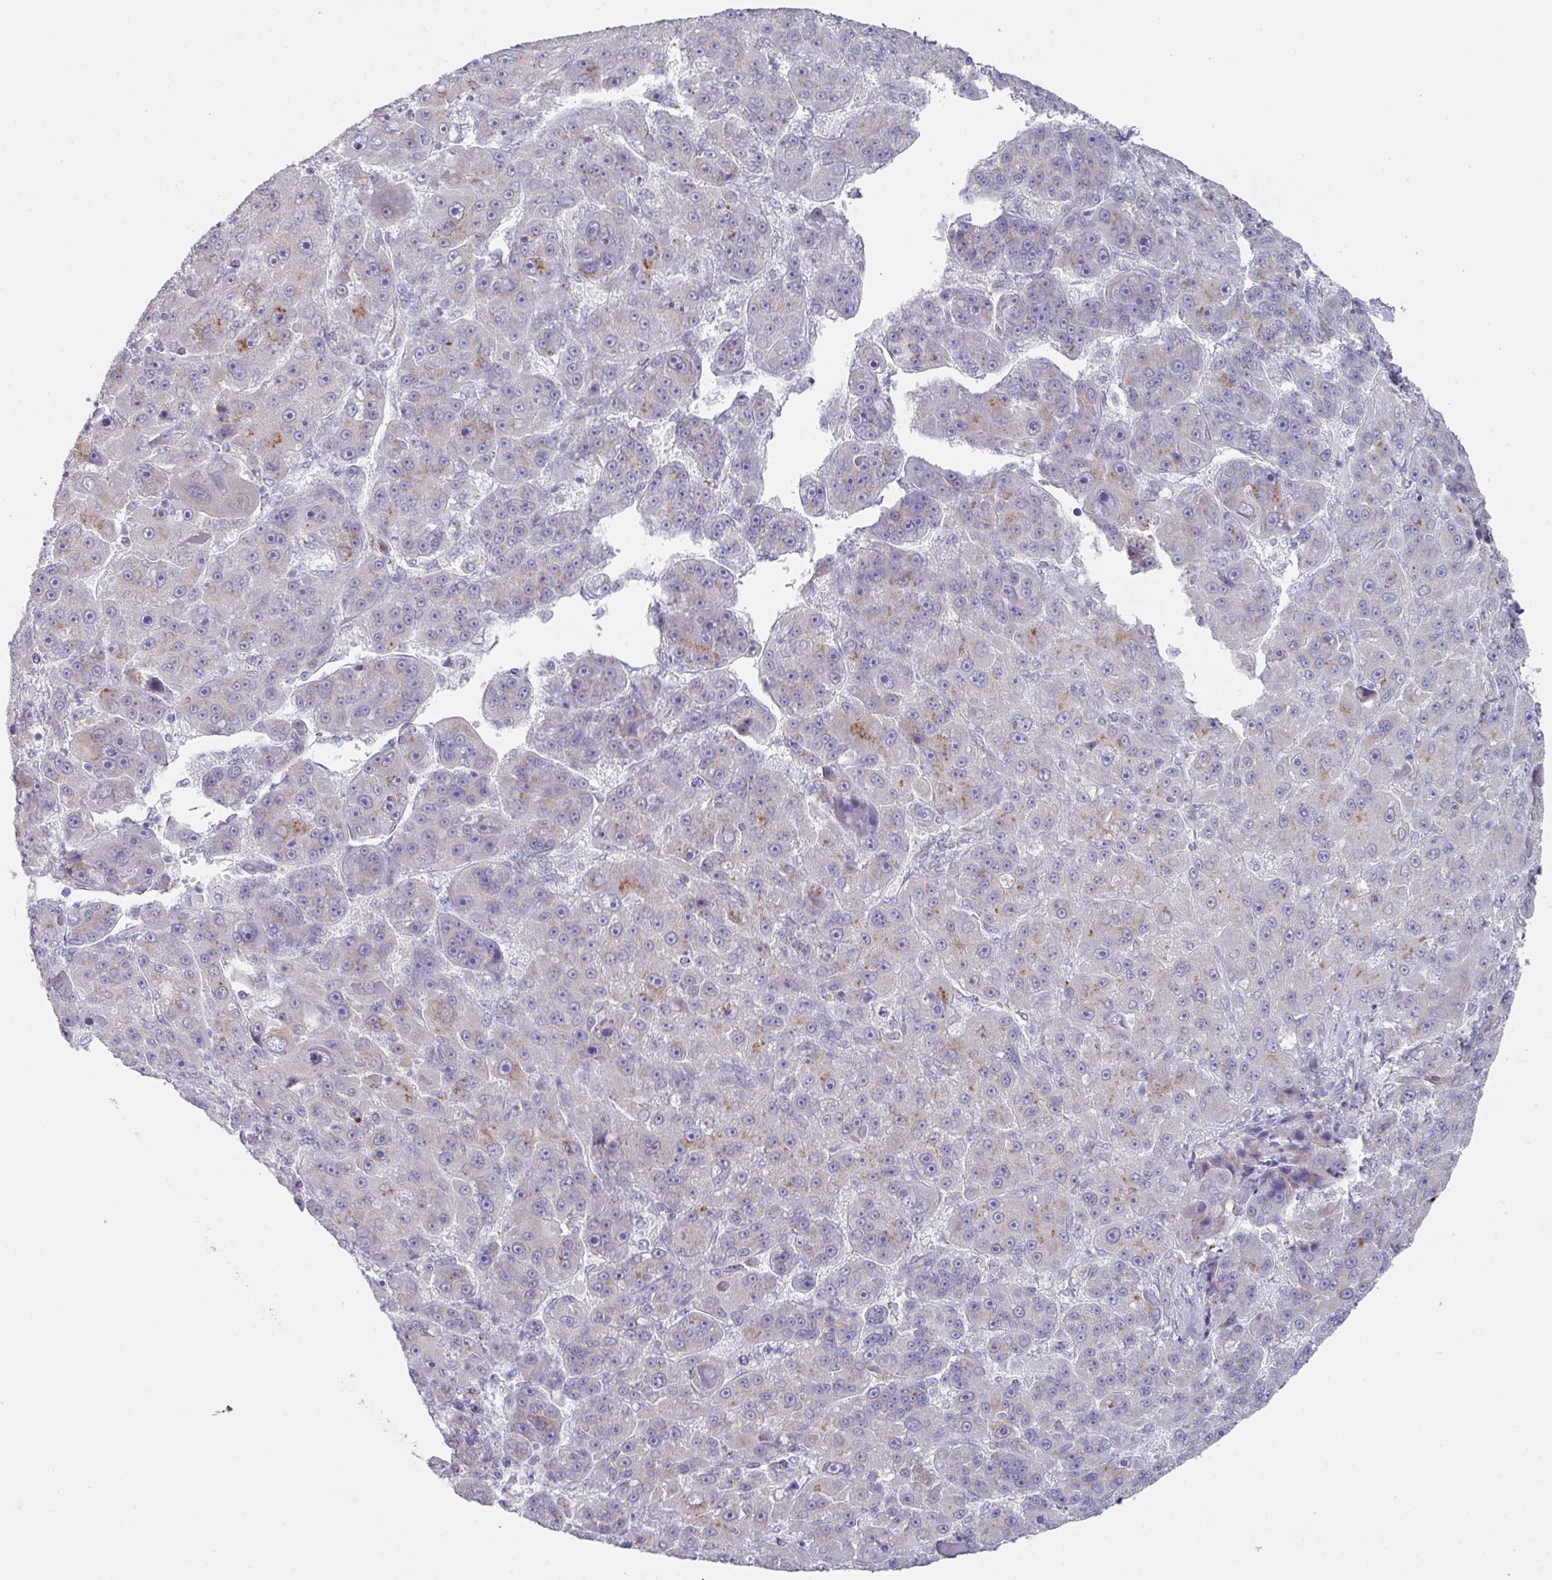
{"staining": {"intensity": "moderate", "quantity": "<25%", "location": "cytoplasmic/membranous"}, "tissue": "liver cancer", "cell_type": "Tumor cells", "image_type": "cancer", "snomed": [{"axis": "morphology", "description": "Carcinoma, Hepatocellular, NOS"}, {"axis": "topography", "description": "Liver"}], "caption": "Liver cancer (hepatocellular carcinoma) tissue shows moderate cytoplasmic/membranous positivity in about <25% of tumor cells", "gene": "VKORC1L1", "patient": {"sex": "male", "age": 76}}